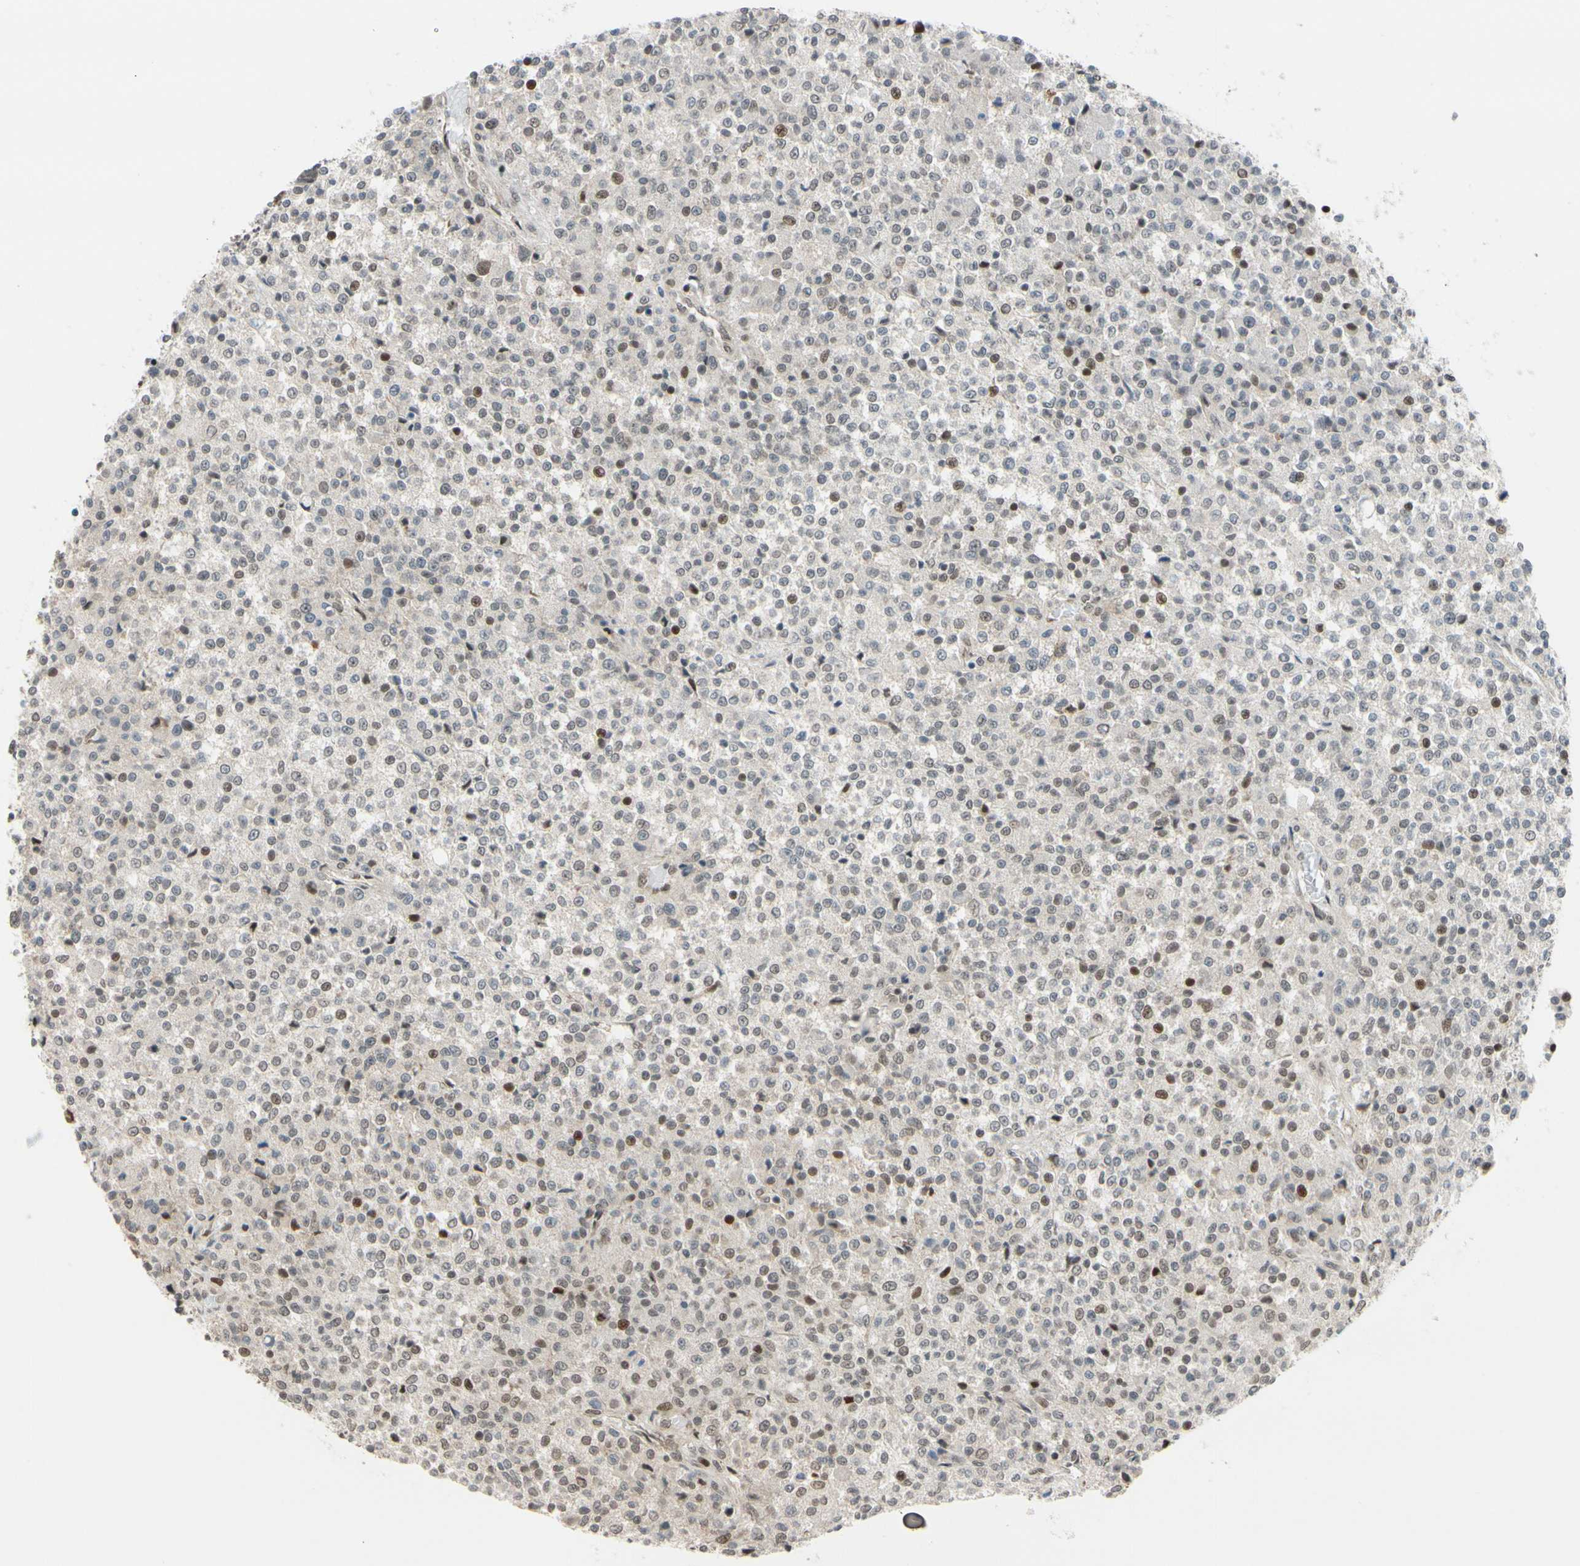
{"staining": {"intensity": "moderate", "quantity": "25%-75%", "location": "nuclear"}, "tissue": "testis cancer", "cell_type": "Tumor cells", "image_type": "cancer", "snomed": [{"axis": "morphology", "description": "Seminoma, NOS"}, {"axis": "topography", "description": "Testis"}], "caption": "DAB (3,3'-diaminobenzidine) immunohistochemical staining of human seminoma (testis) displays moderate nuclear protein positivity in approximately 25%-75% of tumor cells. (DAB IHC, brown staining for protein, blue staining for nuclei).", "gene": "BRMS1", "patient": {"sex": "male", "age": 59}}